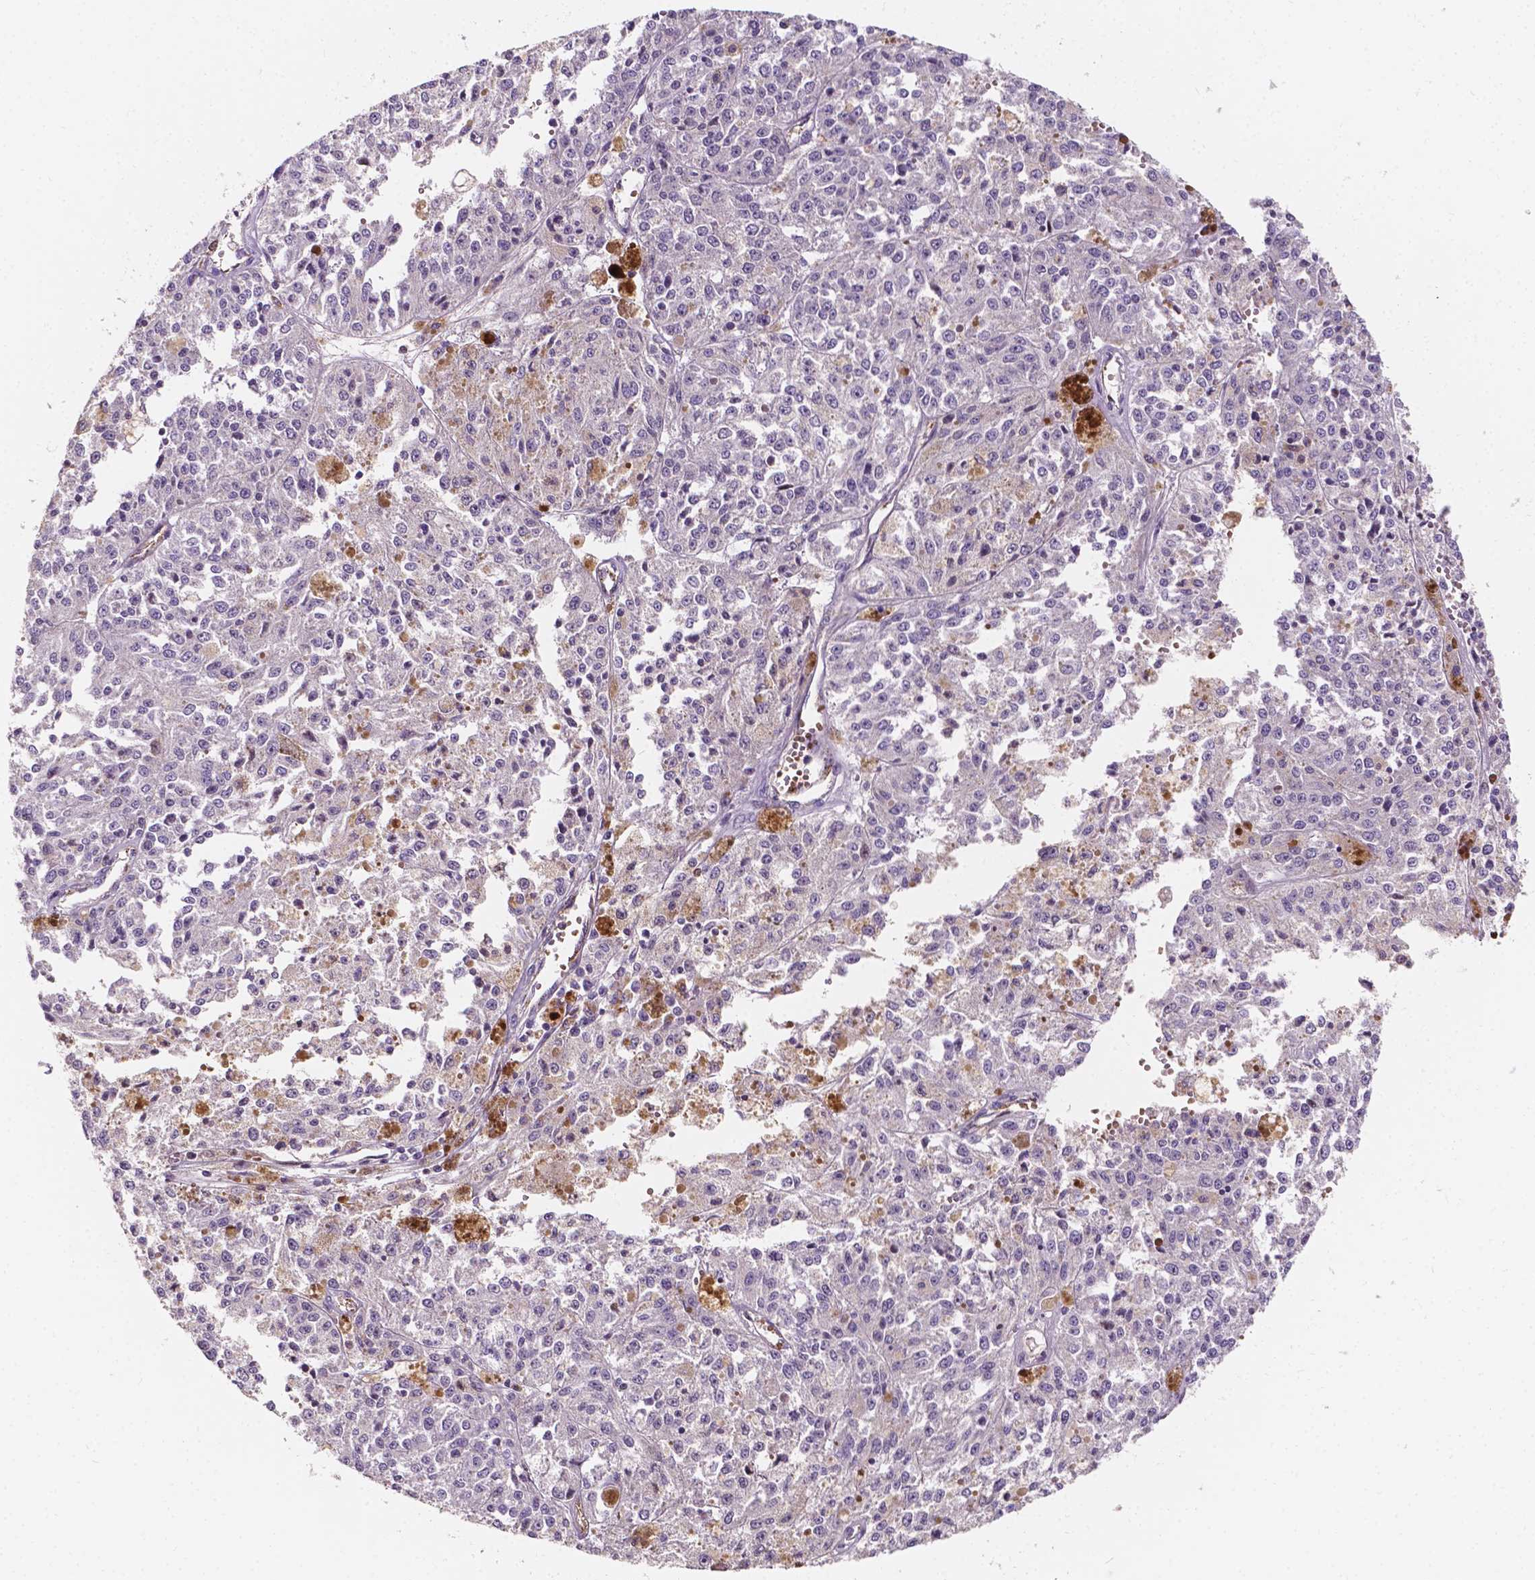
{"staining": {"intensity": "negative", "quantity": "none", "location": "none"}, "tissue": "melanoma", "cell_type": "Tumor cells", "image_type": "cancer", "snomed": [{"axis": "morphology", "description": "Malignant melanoma, Metastatic site"}, {"axis": "topography", "description": "Lymph node"}], "caption": "A histopathology image of human melanoma is negative for staining in tumor cells. (DAB IHC visualized using brightfield microscopy, high magnification).", "gene": "SLC22A4", "patient": {"sex": "female", "age": 64}}